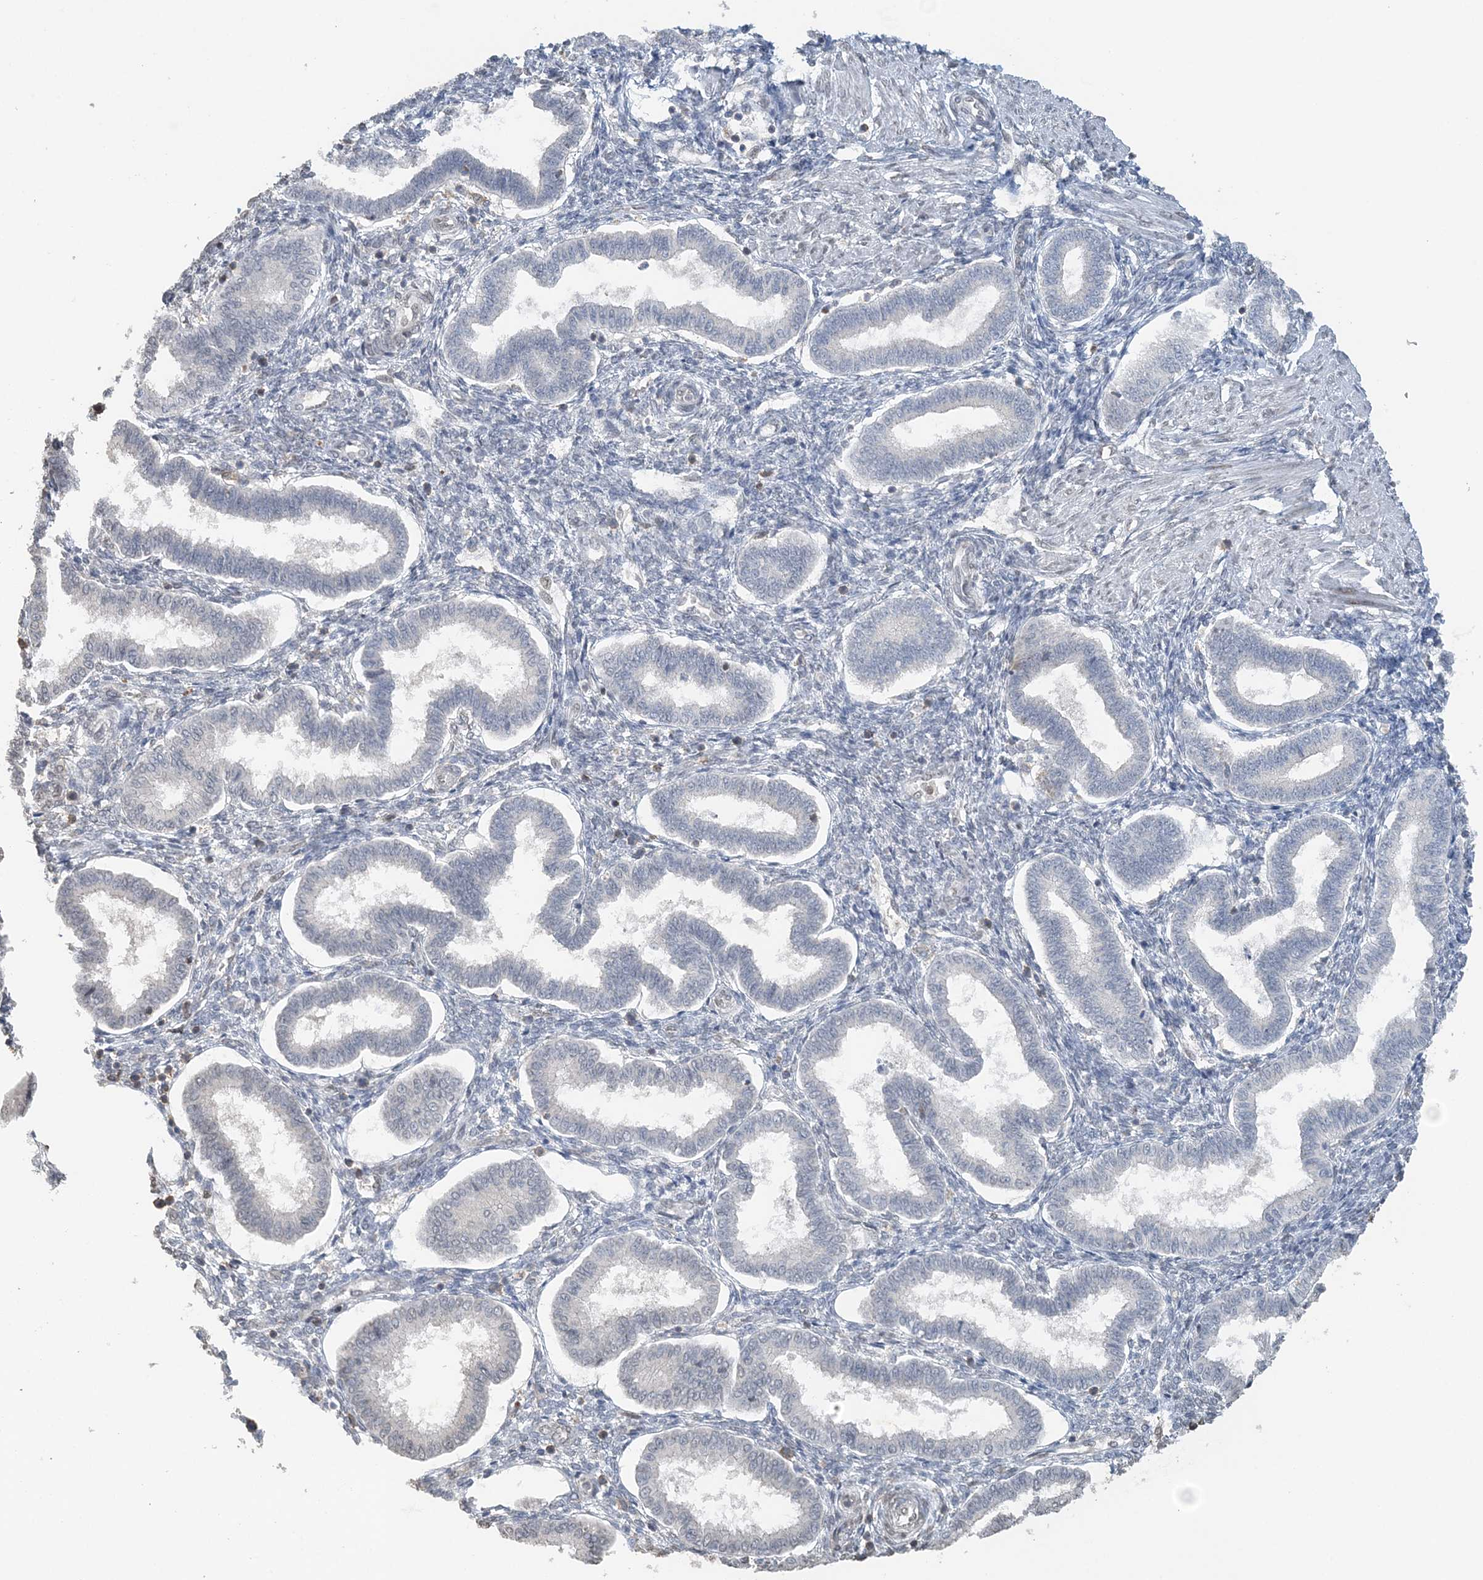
{"staining": {"intensity": "negative", "quantity": "none", "location": "none"}, "tissue": "endometrium", "cell_type": "Cells in endometrial stroma", "image_type": "normal", "snomed": [{"axis": "morphology", "description": "Normal tissue, NOS"}, {"axis": "topography", "description": "Endometrium"}], "caption": "A high-resolution image shows immunohistochemistry (IHC) staining of normal endometrium, which shows no significant positivity in cells in endometrial stroma. (Brightfield microscopy of DAB immunohistochemistry at high magnification).", "gene": "FAM110A", "patient": {"sex": "female", "age": 24}}